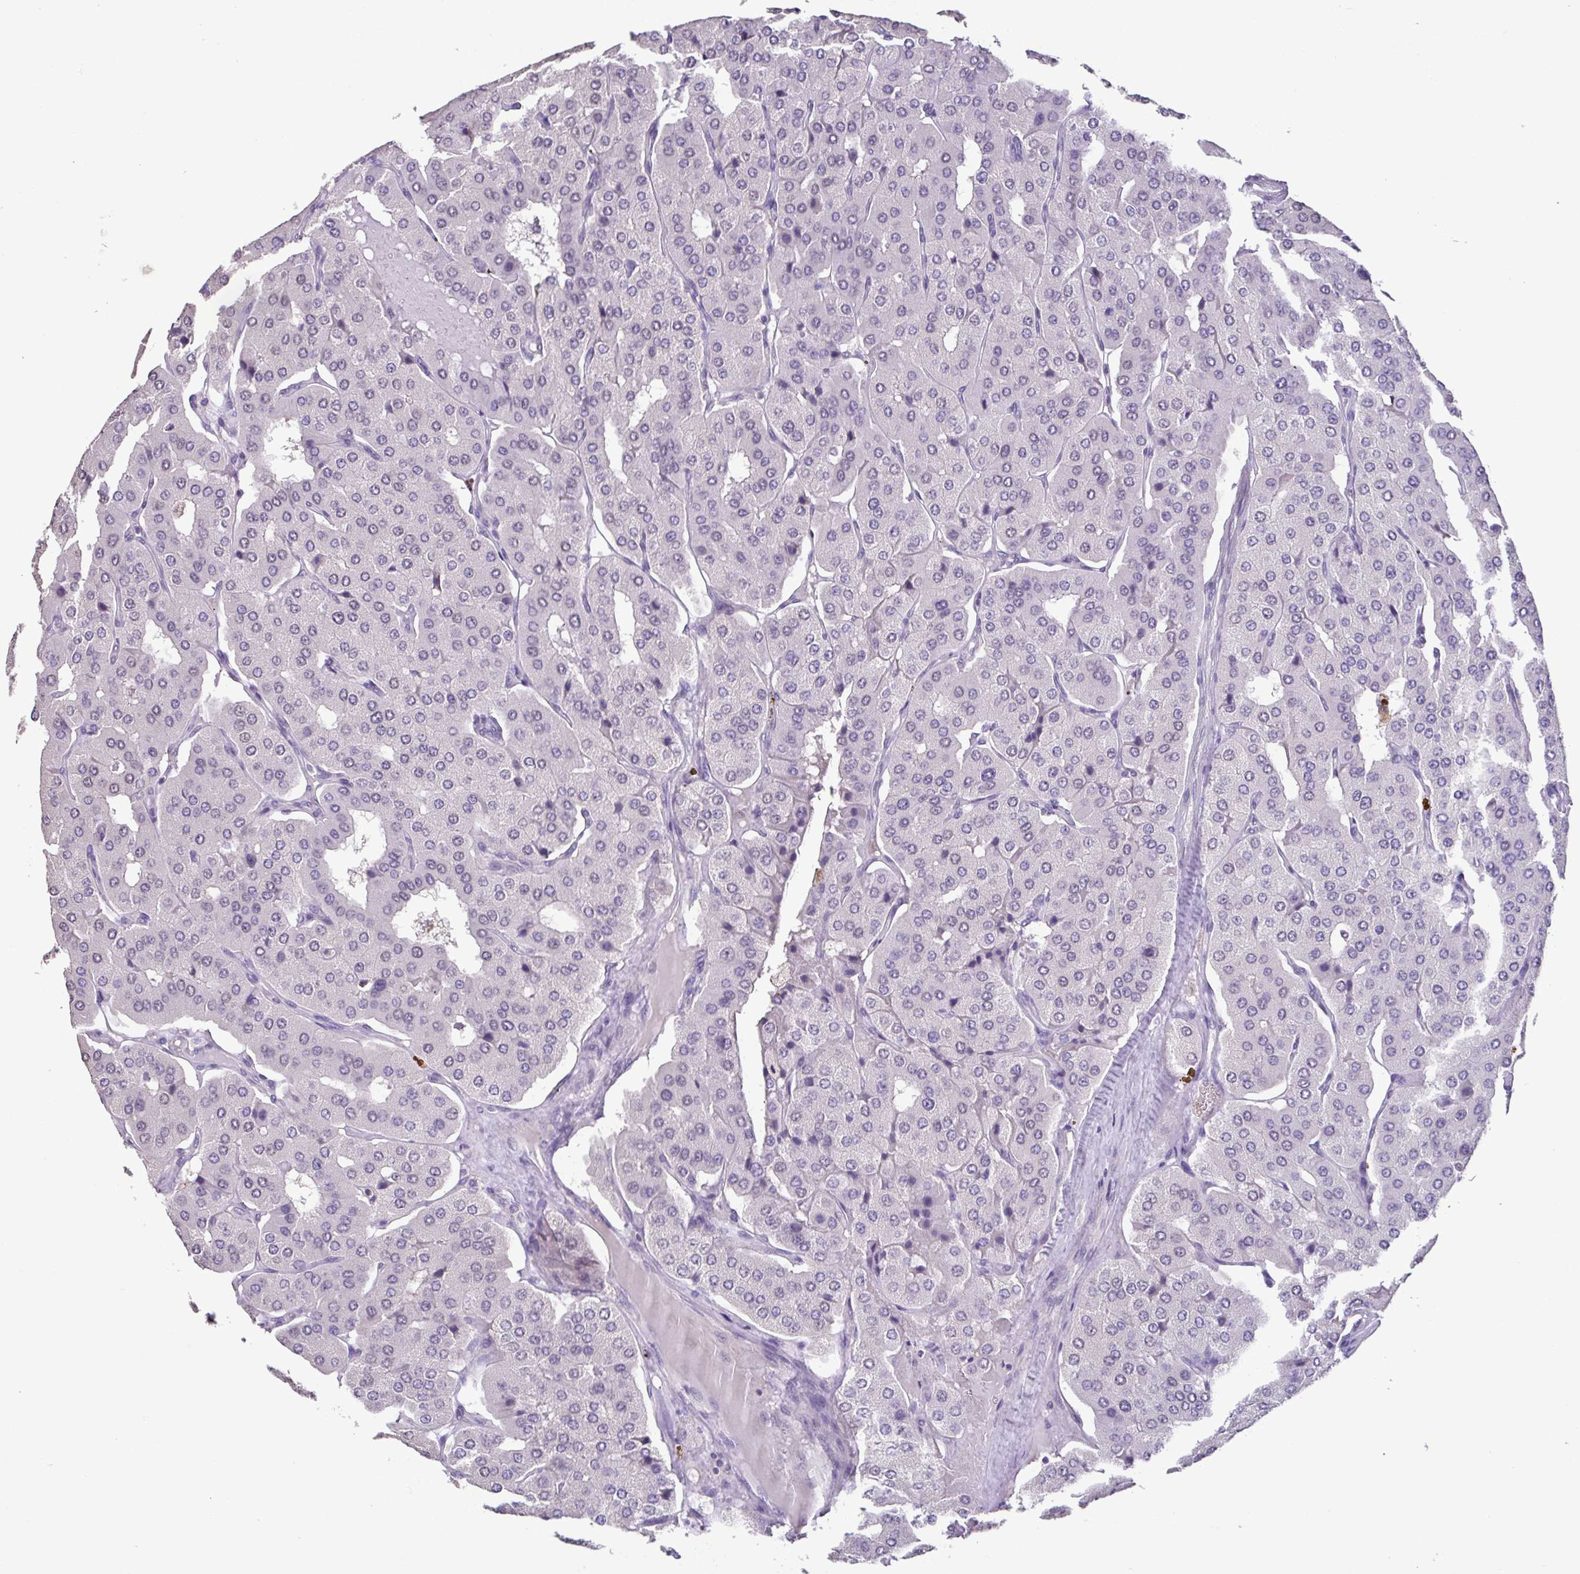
{"staining": {"intensity": "negative", "quantity": "none", "location": "none"}, "tissue": "parathyroid gland", "cell_type": "Glandular cells", "image_type": "normal", "snomed": [{"axis": "morphology", "description": "Normal tissue, NOS"}, {"axis": "morphology", "description": "Adenoma, NOS"}, {"axis": "topography", "description": "Parathyroid gland"}], "caption": "Glandular cells show no significant positivity in normal parathyroid gland.", "gene": "ACTRT3", "patient": {"sex": "female", "age": 86}}